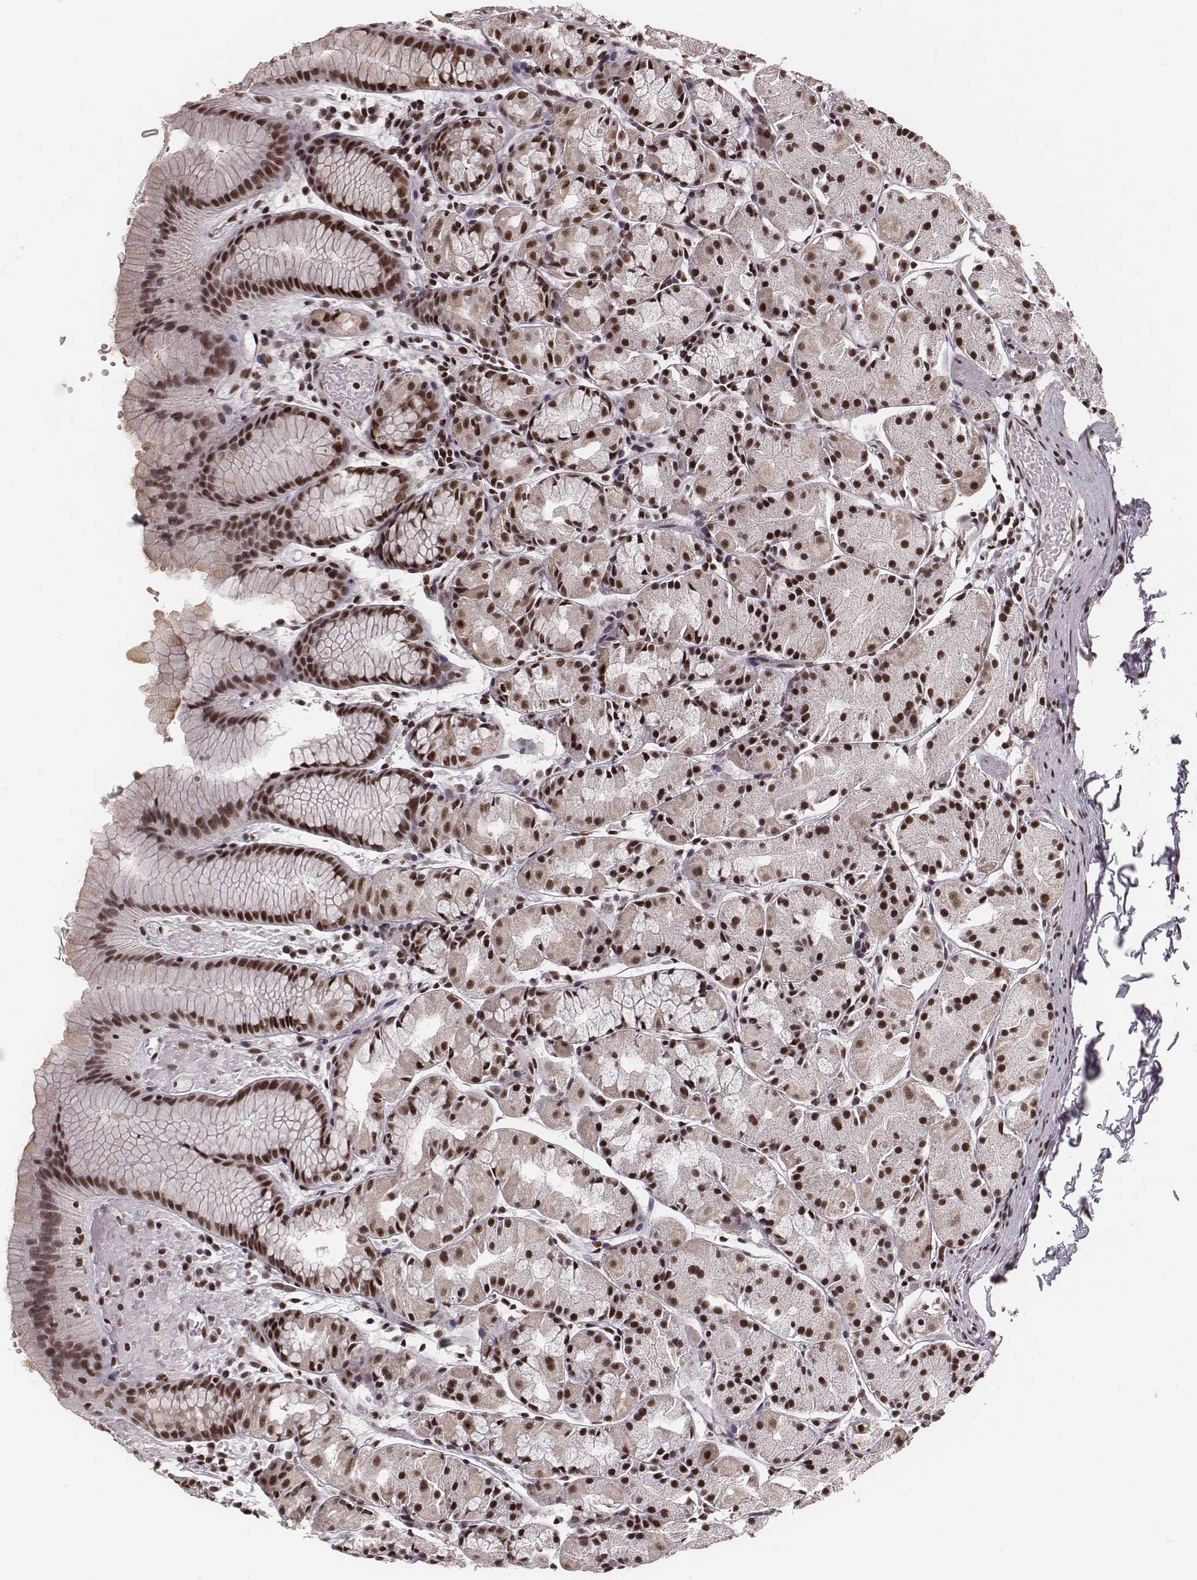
{"staining": {"intensity": "strong", "quantity": ">75%", "location": "nuclear"}, "tissue": "stomach", "cell_type": "Glandular cells", "image_type": "normal", "snomed": [{"axis": "morphology", "description": "Normal tissue, NOS"}, {"axis": "topography", "description": "Stomach, upper"}], "caption": "Unremarkable stomach exhibits strong nuclear staining in about >75% of glandular cells.", "gene": "LUC7L", "patient": {"sex": "male", "age": 47}}